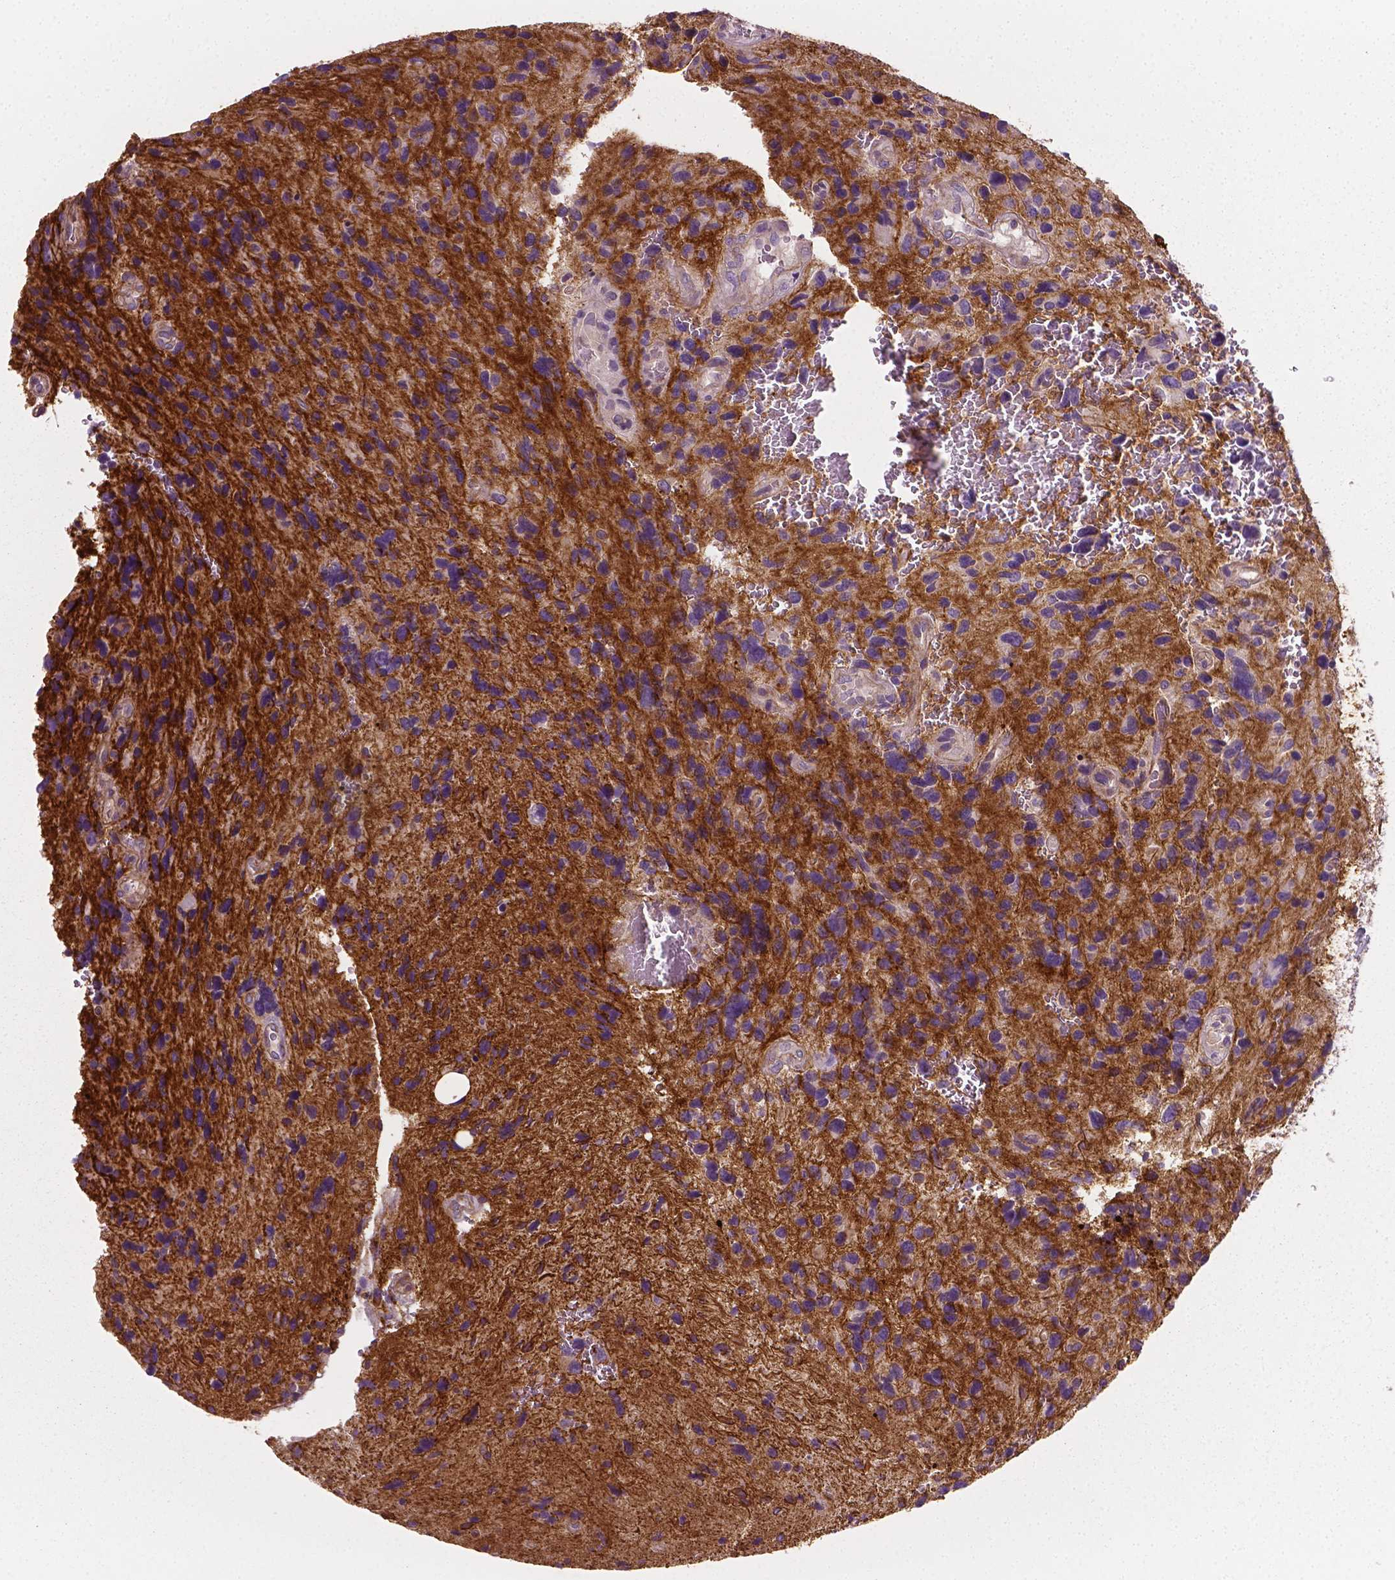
{"staining": {"intensity": "negative", "quantity": "none", "location": "none"}, "tissue": "glioma", "cell_type": "Tumor cells", "image_type": "cancer", "snomed": [{"axis": "morphology", "description": "Glioma, malignant, NOS"}, {"axis": "morphology", "description": "Glioma, malignant, High grade"}, {"axis": "topography", "description": "Brain"}], "caption": "Immunohistochemistry (IHC) of glioma (malignant) exhibits no expression in tumor cells.", "gene": "PTX3", "patient": {"sex": "female", "age": 71}}